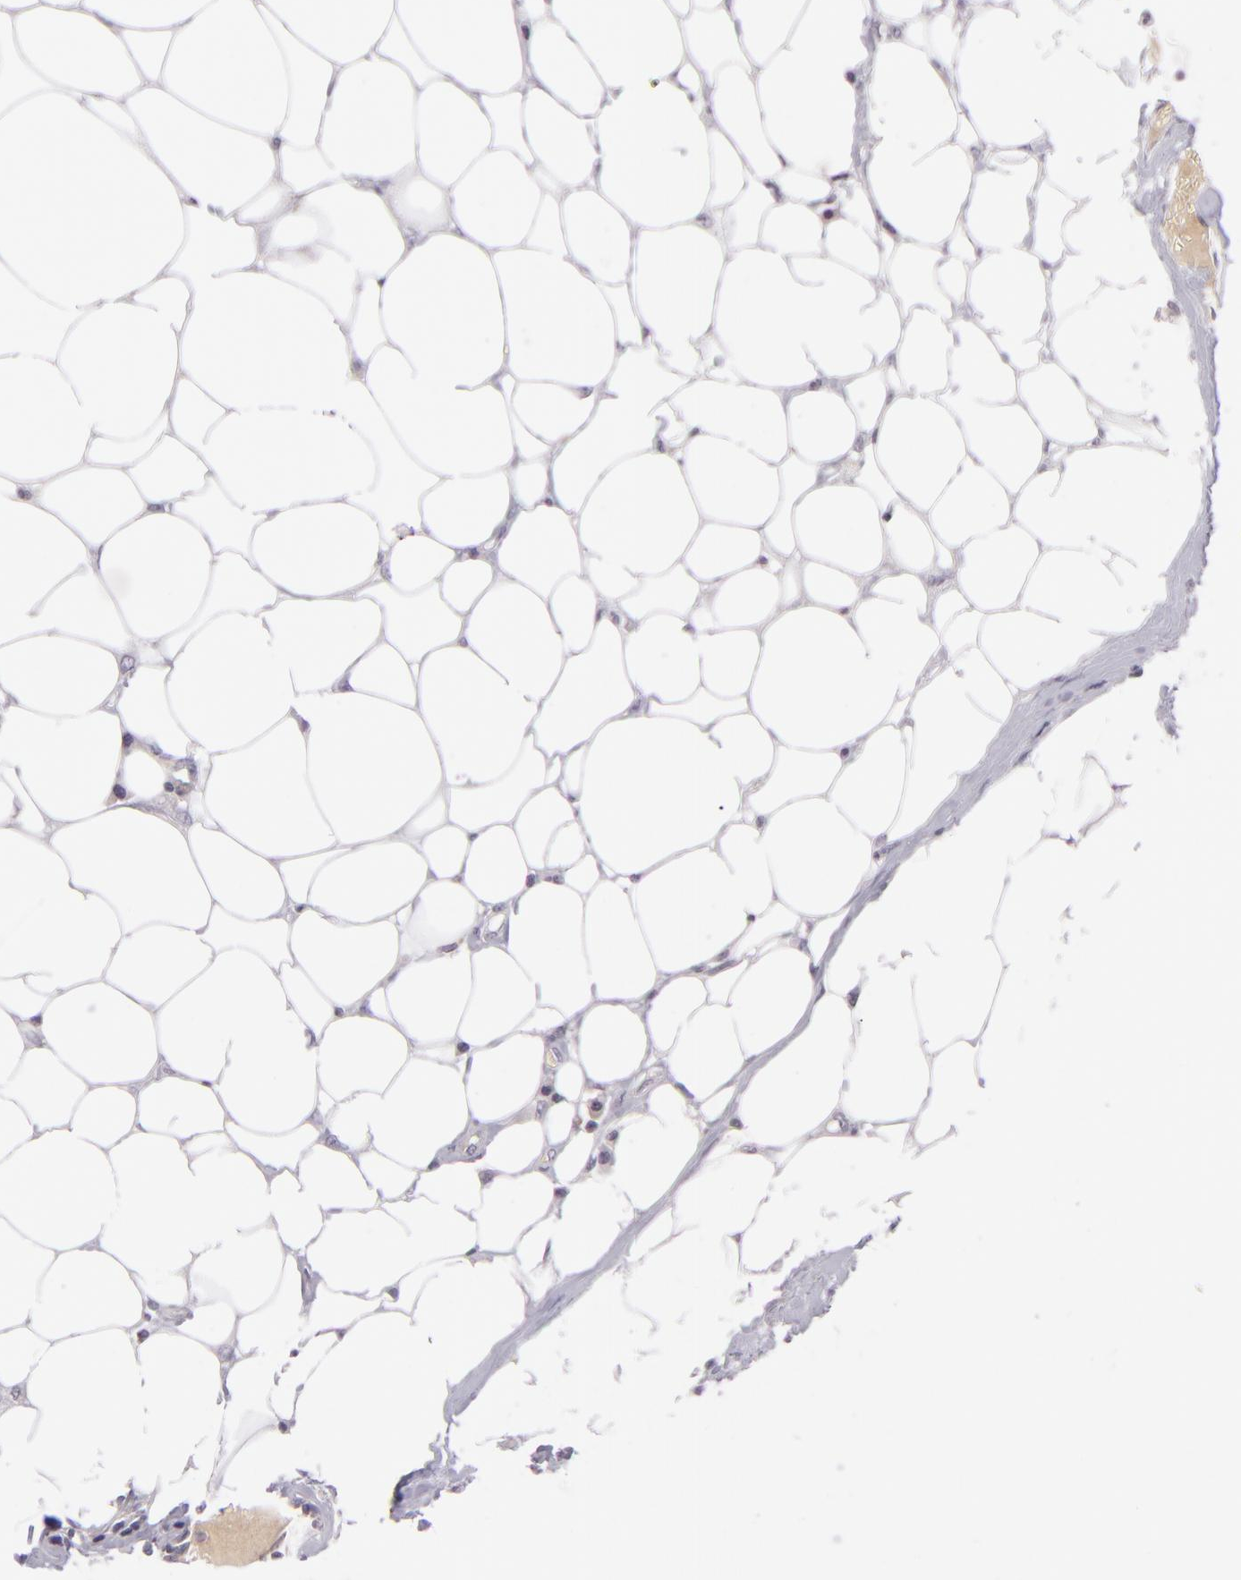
{"staining": {"intensity": "negative", "quantity": "none", "location": "none"}, "tissue": "colorectal cancer", "cell_type": "Tumor cells", "image_type": "cancer", "snomed": [{"axis": "morphology", "description": "Adenocarcinoma, NOS"}, {"axis": "topography", "description": "Colon"}], "caption": "IHC photomicrograph of neoplastic tissue: human colorectal cancer (adenocarcinoma) stained with DAB (3,3'-diaminobenzidine) exhibits no significant protein staining in tumor cells. (Stains: DAB (3,3'-diaminobenzidine) immunohistochemistry (IHC) with hematoxylin counter stain, Microscopy: brightfield microscopy at high magnification).", "gene": "DAG1", "patient": {"sex": "female", "age": 70}}